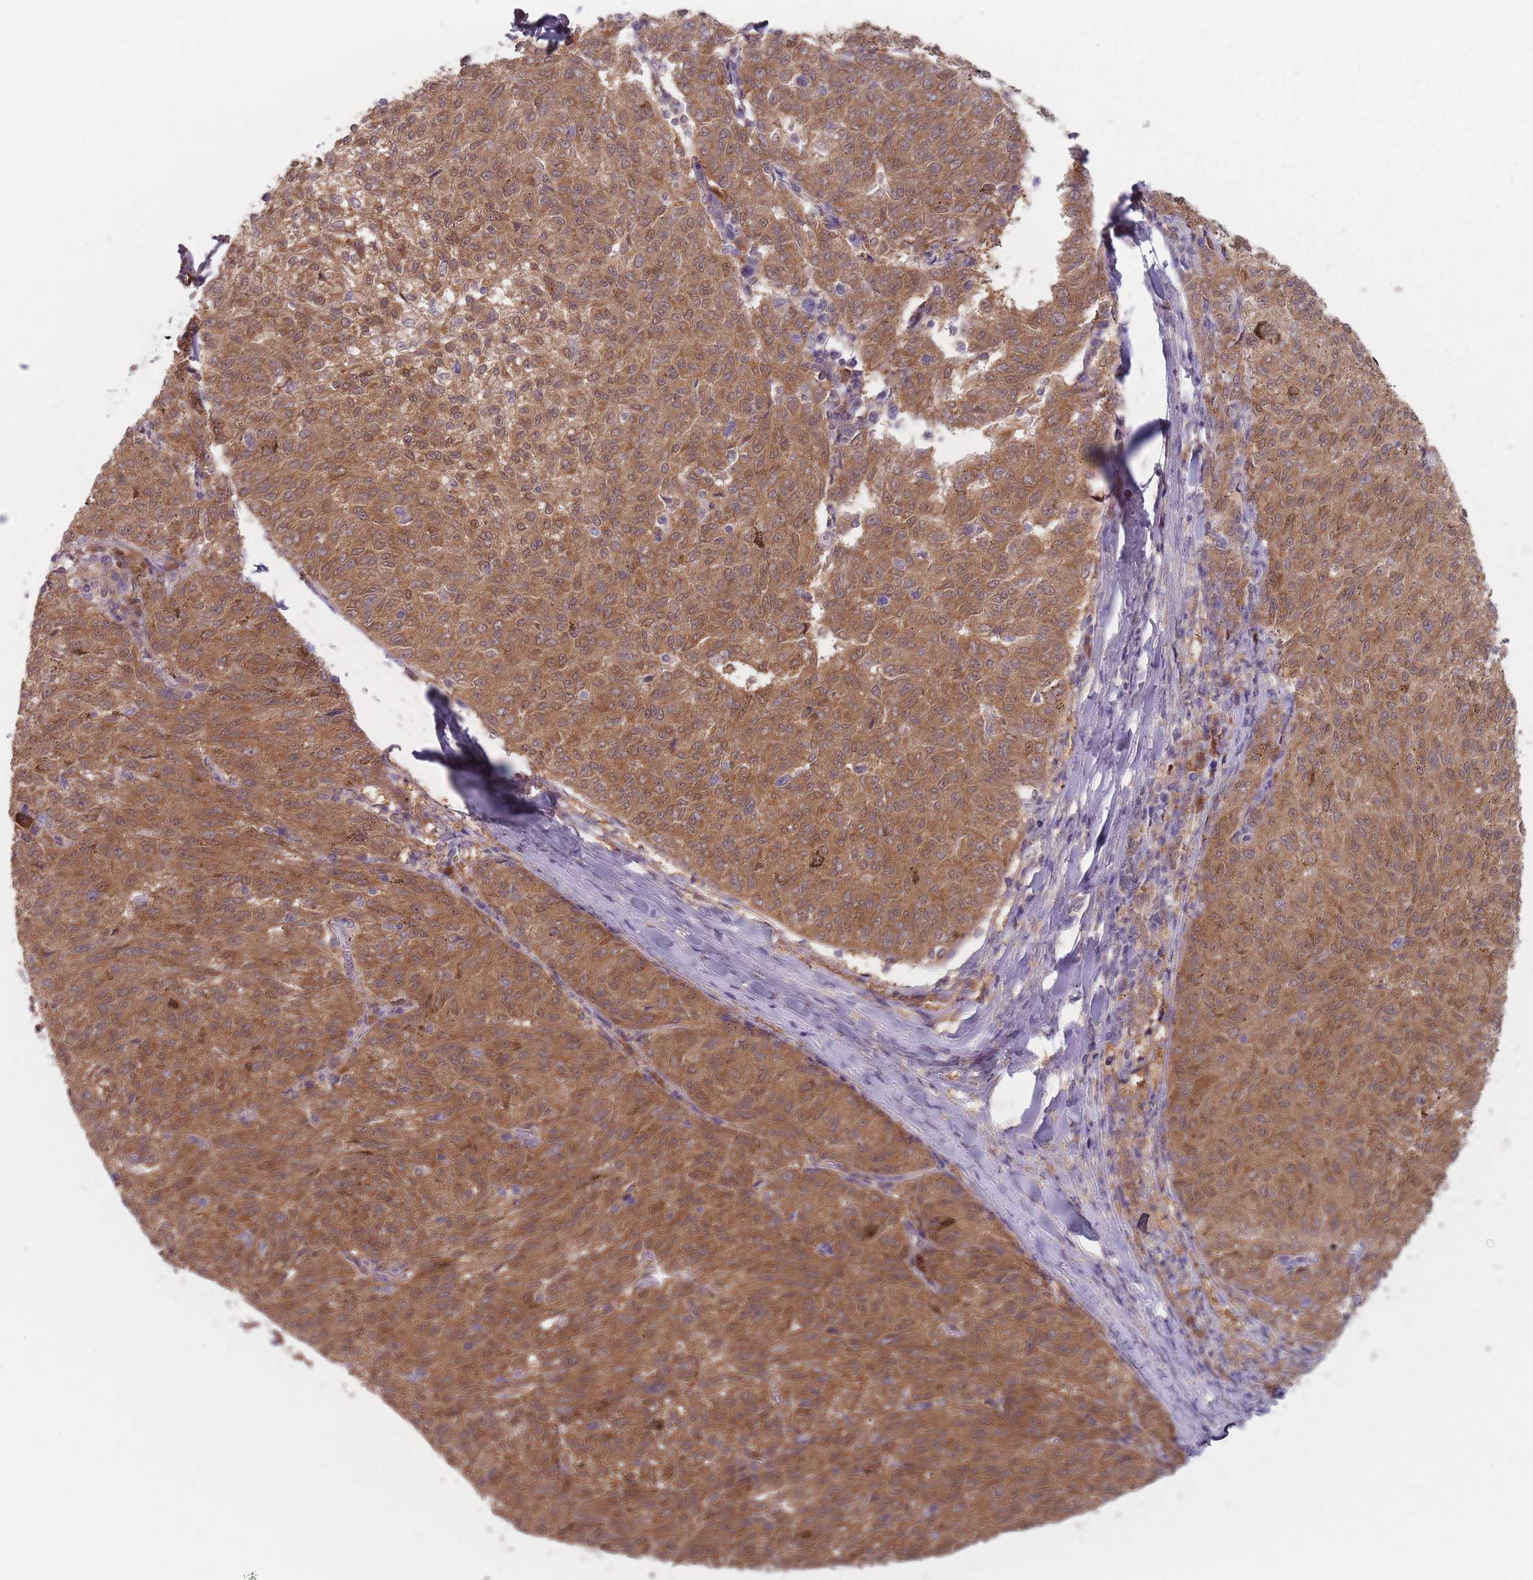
{"staining": {"intensity": "moderate", "quantity": ">75%", "location": "cytoplasmic/membranous,nuclear"}, "tissue": "melanoma", "cell_type": "Tumor cells", "image_type": "cancer", "snomed": [{"axis": "morphology", "description": "Malignant melanoma, NOS"}, {"axis": "topography", "description": "Skin"}], "caption": "Immunohistochemistry (IHC) (DAB (3,3'-diaminobenzidine)) staining of malignant melanoma reveals moderate cytoplasmic/membranous and nuclear protein expression in approximately >75% of tumor cells.", "gene": "NAXE", "patient": {"sex": "female", "age": 72}}